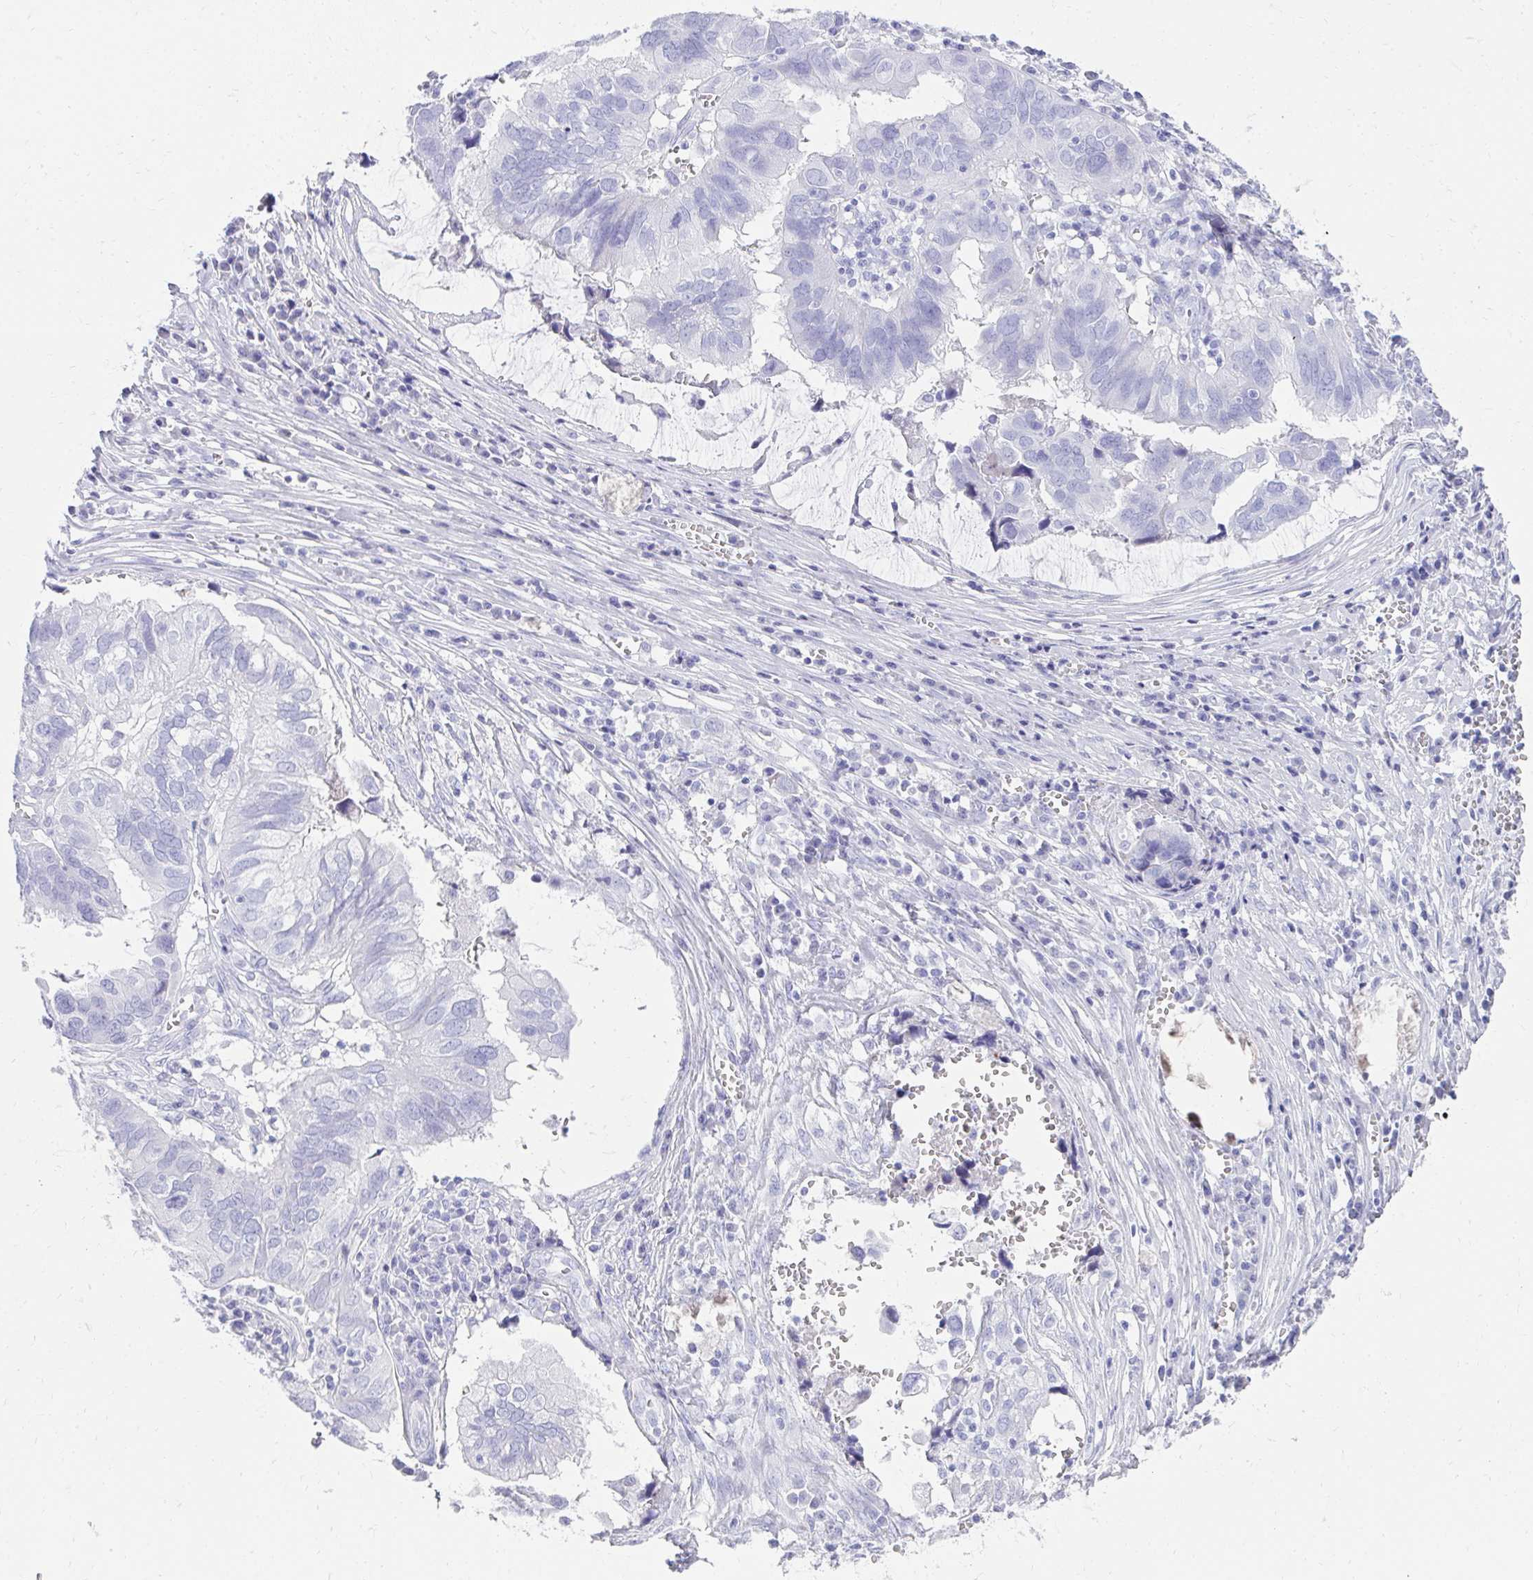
{"staining": {"intensity": "negative", "quantity": "none", "location": "none"}, "tissue": "ovarian cancer", "cell_type": "Tumor cells", "image_type": "cancer", "snomed": [{"axis": "morphology", "description": "Cystadenocarcinoma, serous, NOS"}, {"axis": "topography", "description": "Ovary"}], "caption": "Human ovarian cancer stained for a protein using immunohistochemistry demonstrates no staining in tumor cells.", "gene": "TNNT1", "patient": {"sex": "female", "age": 79}}